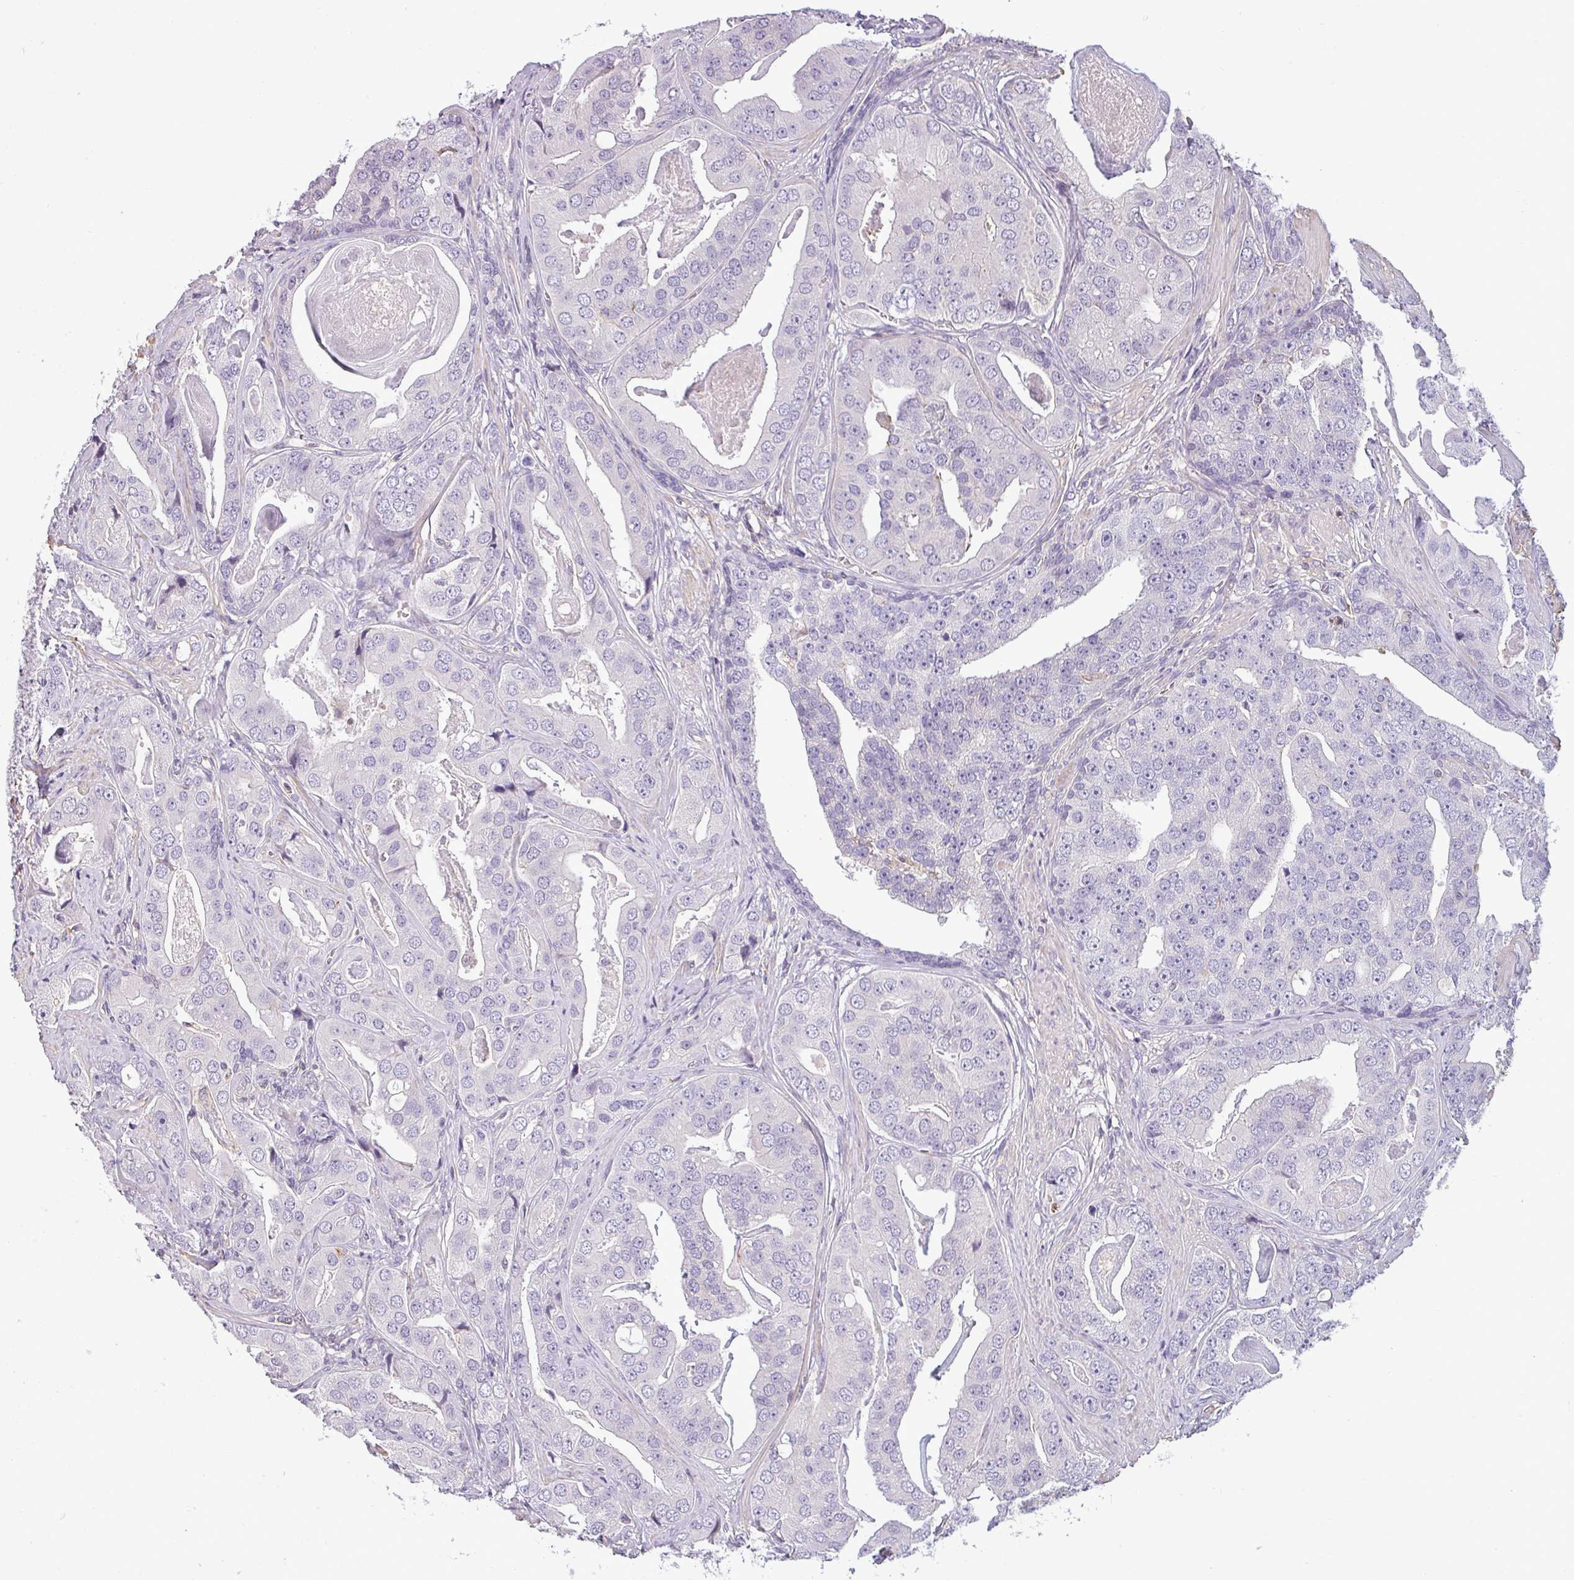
{"staining": {"intensity": "negative", "quantity": "none", "location": "none"}, "tissue": "prostate cancer", "cell_type": "Tumor cells", "image_type": "cancer", "snomed": [{"axis": "morphology", "description": "Adenocarcinoma, High grade"}, {"axis": "topography", "description": "Prostate"}], "caption": "DAB (3,3'-diaminobenzidine) immunohistochemical staining of human prostate cancer shows no significant positivity in tumor cells. The staining was performed using DAB to visualize the protein expression in brown, while the nuclei were stained in blue with hematoxylin (Magnification: 20x).", "gene": "ZNF835", "patient": {"sex": "male", "age": 71}}